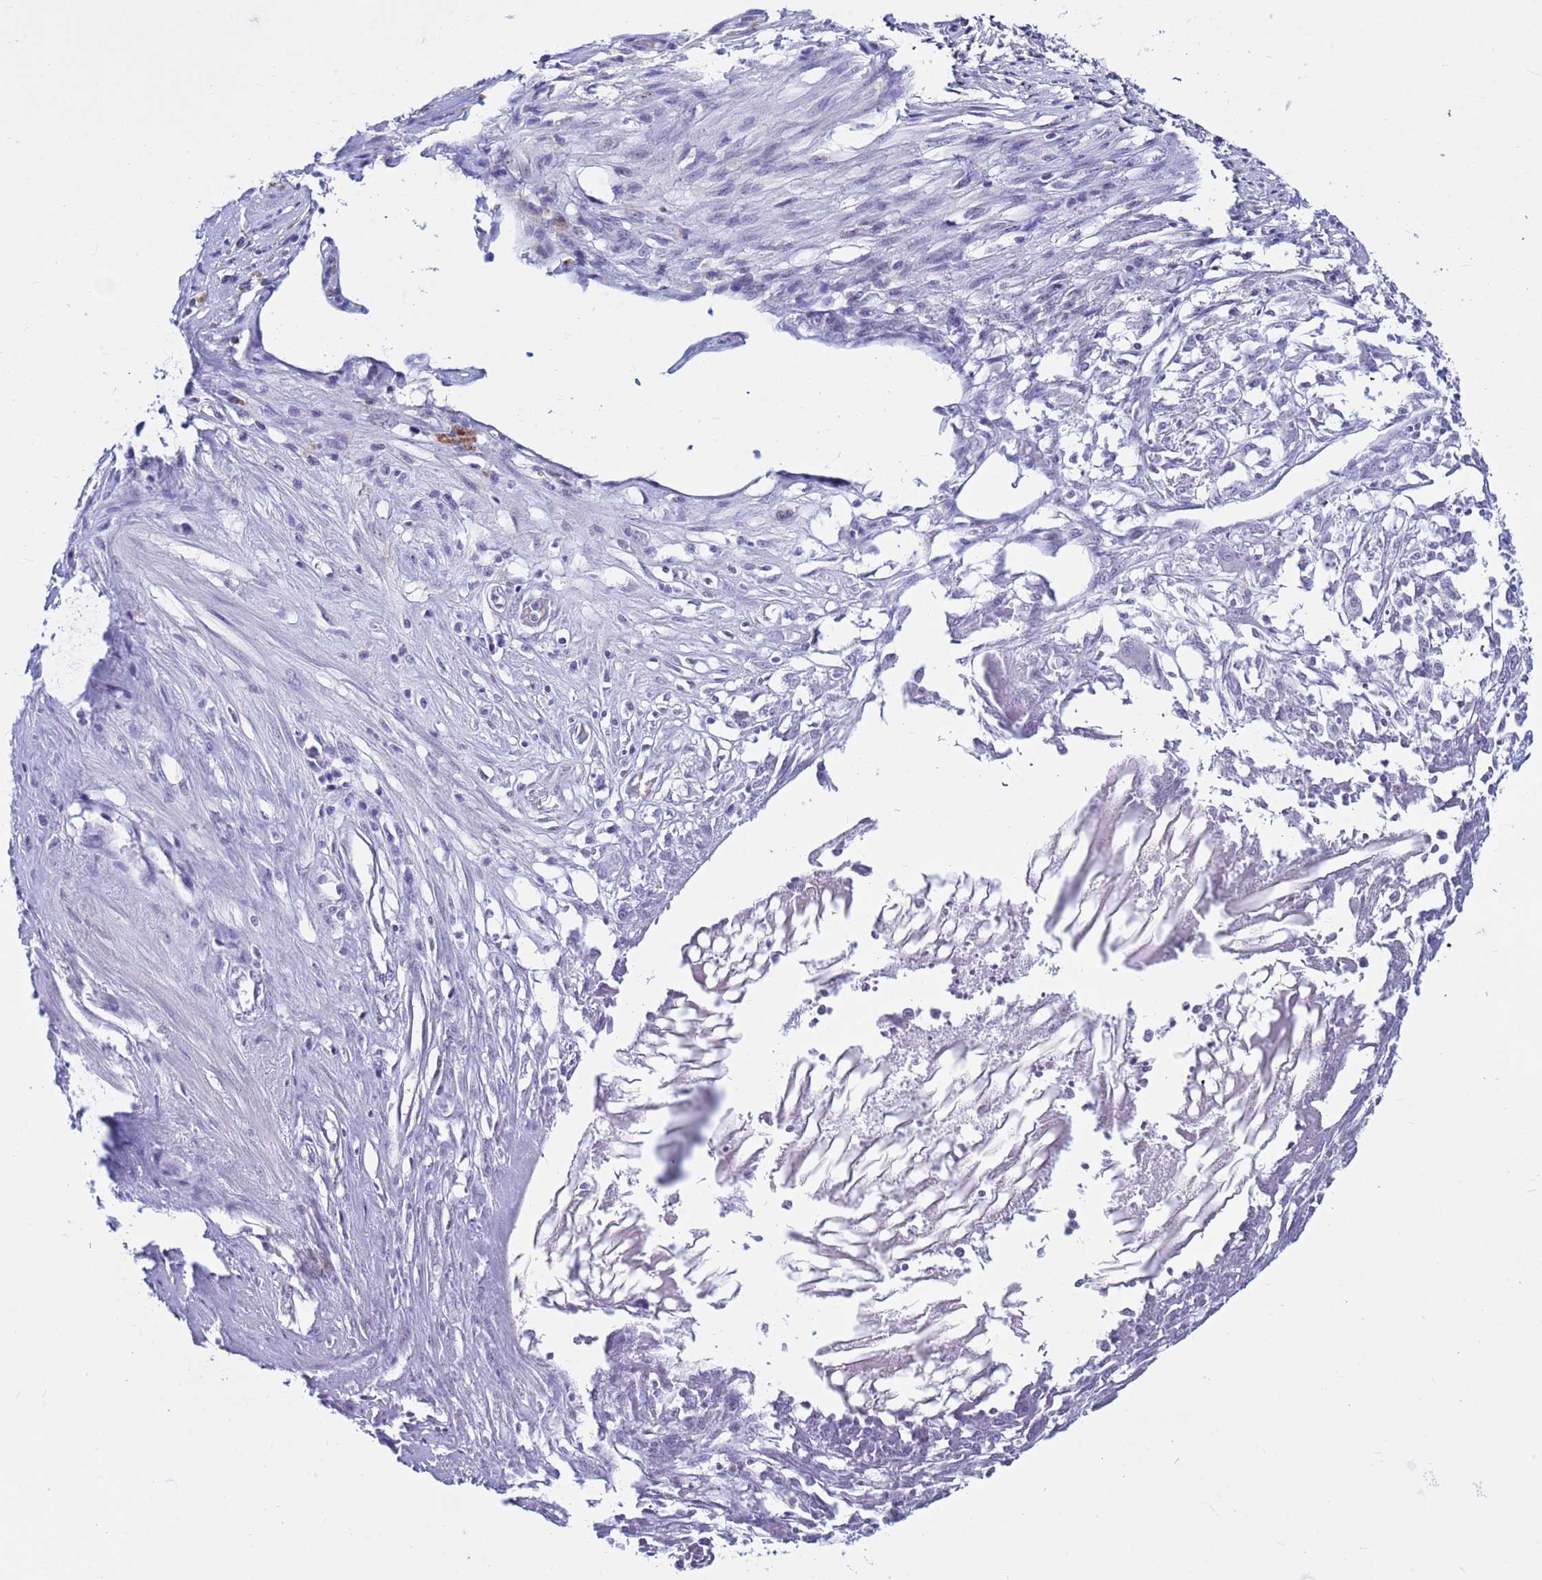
{"staining": {"intensity": "negative", "quantity": "none", "location": "none"}, "tissue": "stomach cancer", "cell_type": "Tumor cells", "image_type": "cancer", "snomed": [{"axis": "morphology", "description": "Adenocarcinoma, NOS"}, {"axis": "morphology", "description": "Adenocarcinoma, High grade"}, {"axis": "topography", "description": "Stomach, upper"}, {"axis": "topography", "description": "Stomach, lower"}], "caption": "Tumor cells are negative for protein expression in human stomach adenocarcinoma (high-grade).", "gene": "DMRTC2", "patient": {"sex": "female", "age": 65}}